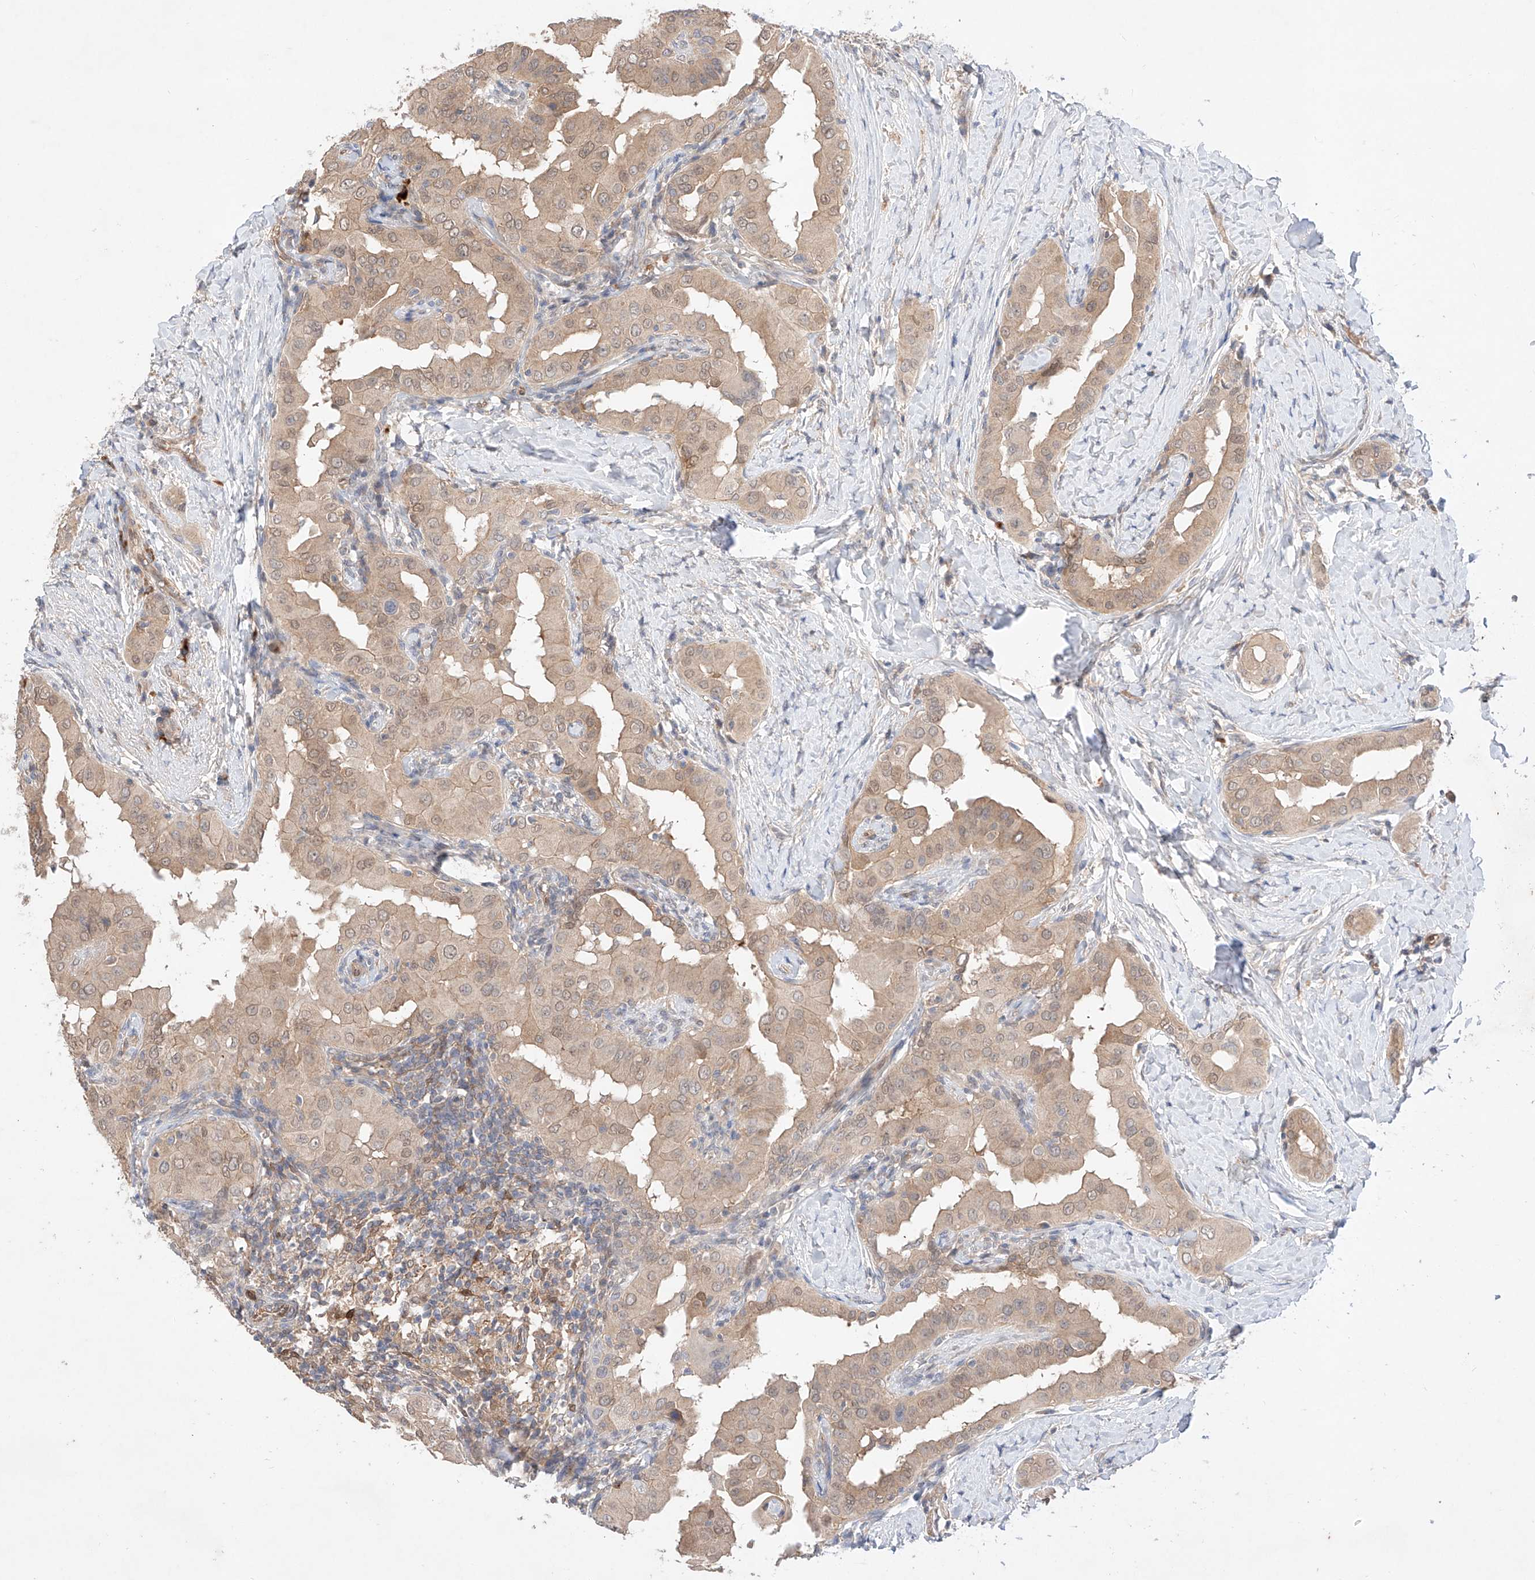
{"staining": {"intensity": "weak", "quantity": ">75%", "location": "cytoplasmic/membranous"}, "tissue": "thyroid cancer", "cell_type": "Tumor cells", "image_type": "cancer", "snomed": [{"axis": "morphology", "description": "Papillary adenocarcinoma, NOS"}, {"axis": "topography", "description": "Thyroid gland"}], "caption": "A micrograph showing weak cytoplasmic/membranous staining in about >75% of tumor cells in thyroid cancer, as visualized by brown immunohistochemical staining.", "gene": "ZNF124", "patient": {"sex": "male", "age": 33}}